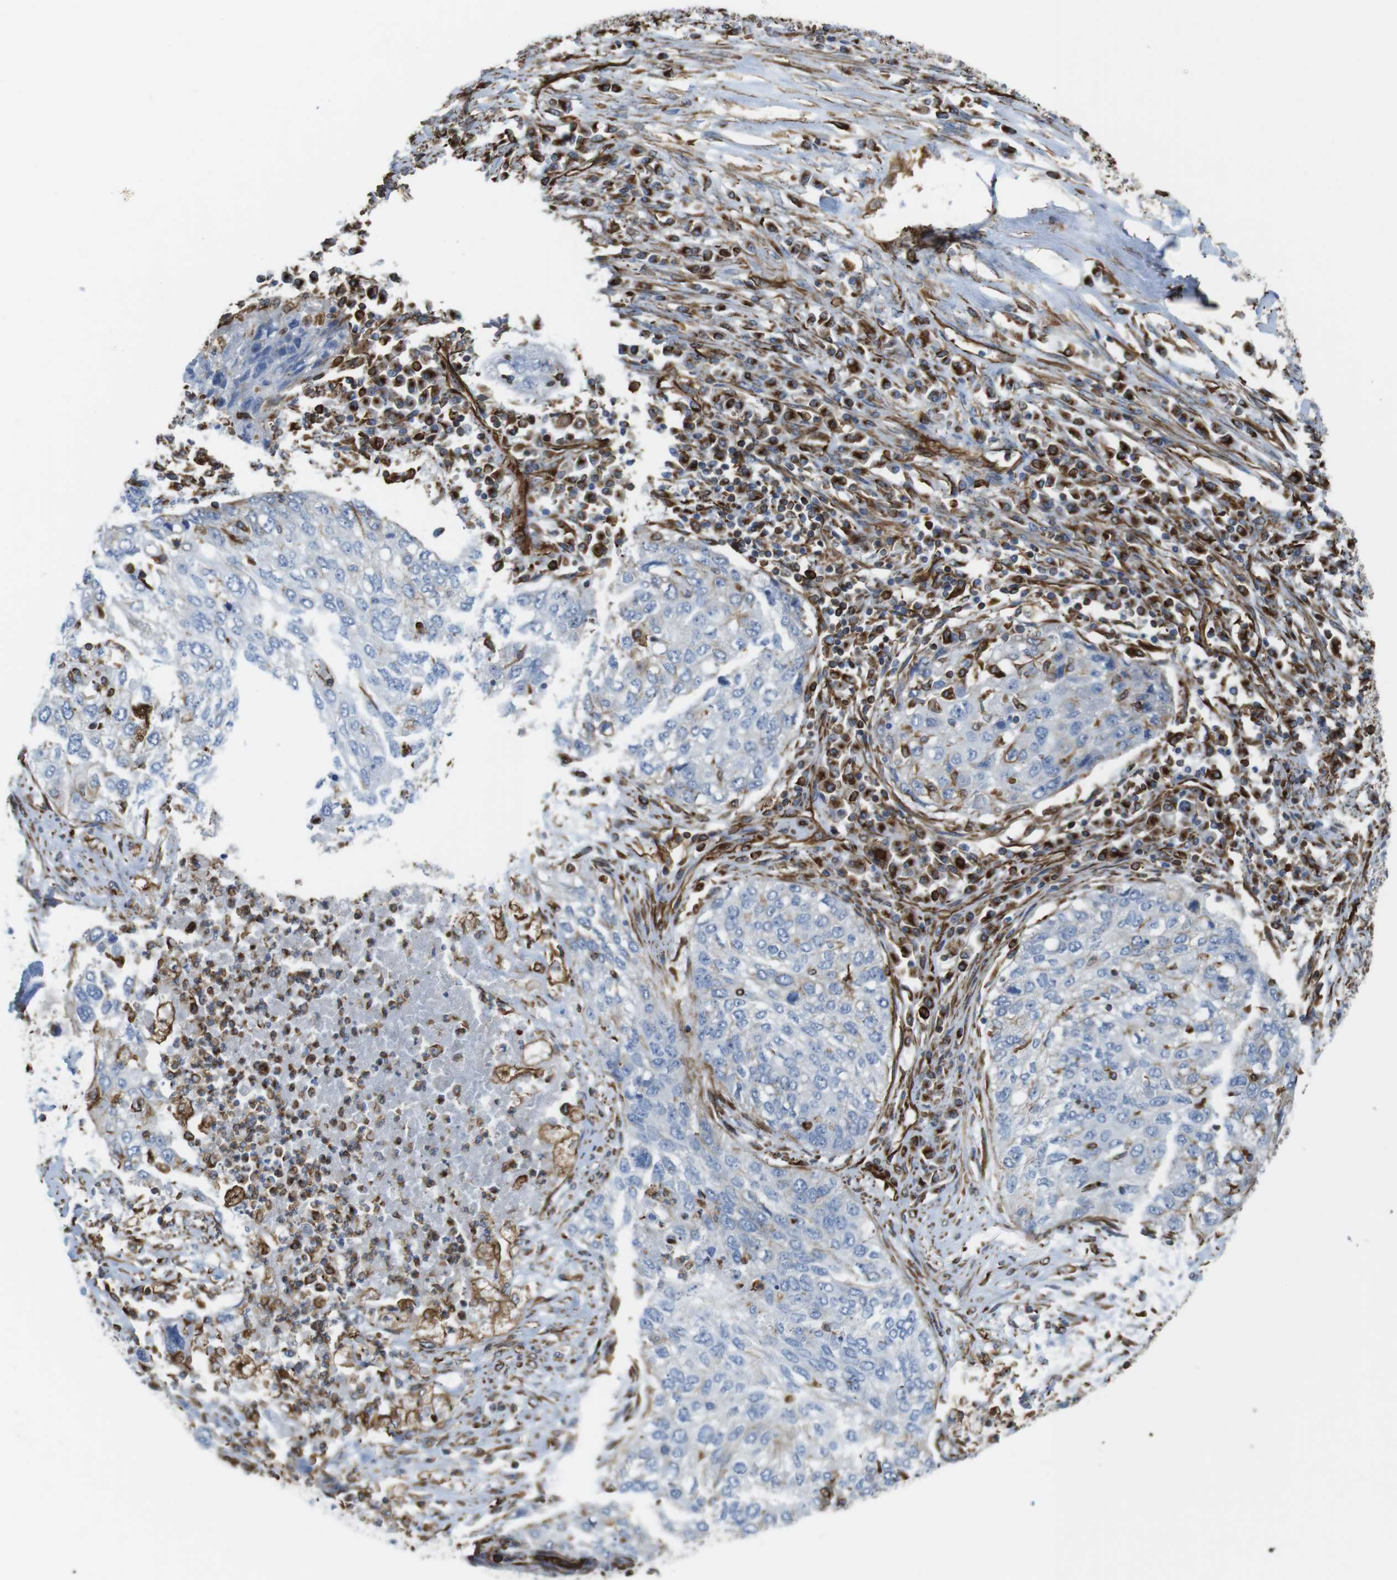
{"staining": {"intensity": "negative", "quantity": "none", "location": "none"}, "tissue": "lung cancer", "cell_type": "Tumor cells", "image_type": "cancer", "snomed": [{"axis": "morphology", "description": "Squamous cell carcinoma, NOS"}, {"axis": "topography", "description": "Lung"}], "caption": "Immunohistochemistry (IHC) photomicrograph of human lung squamous cell carcinoma stained for a protein (brown), which demonstrates no expression in tumor cells. Nuclei are stained in blue.", "gene": "RALGPS1", "patient": {"sex": "female", "age": 63}}